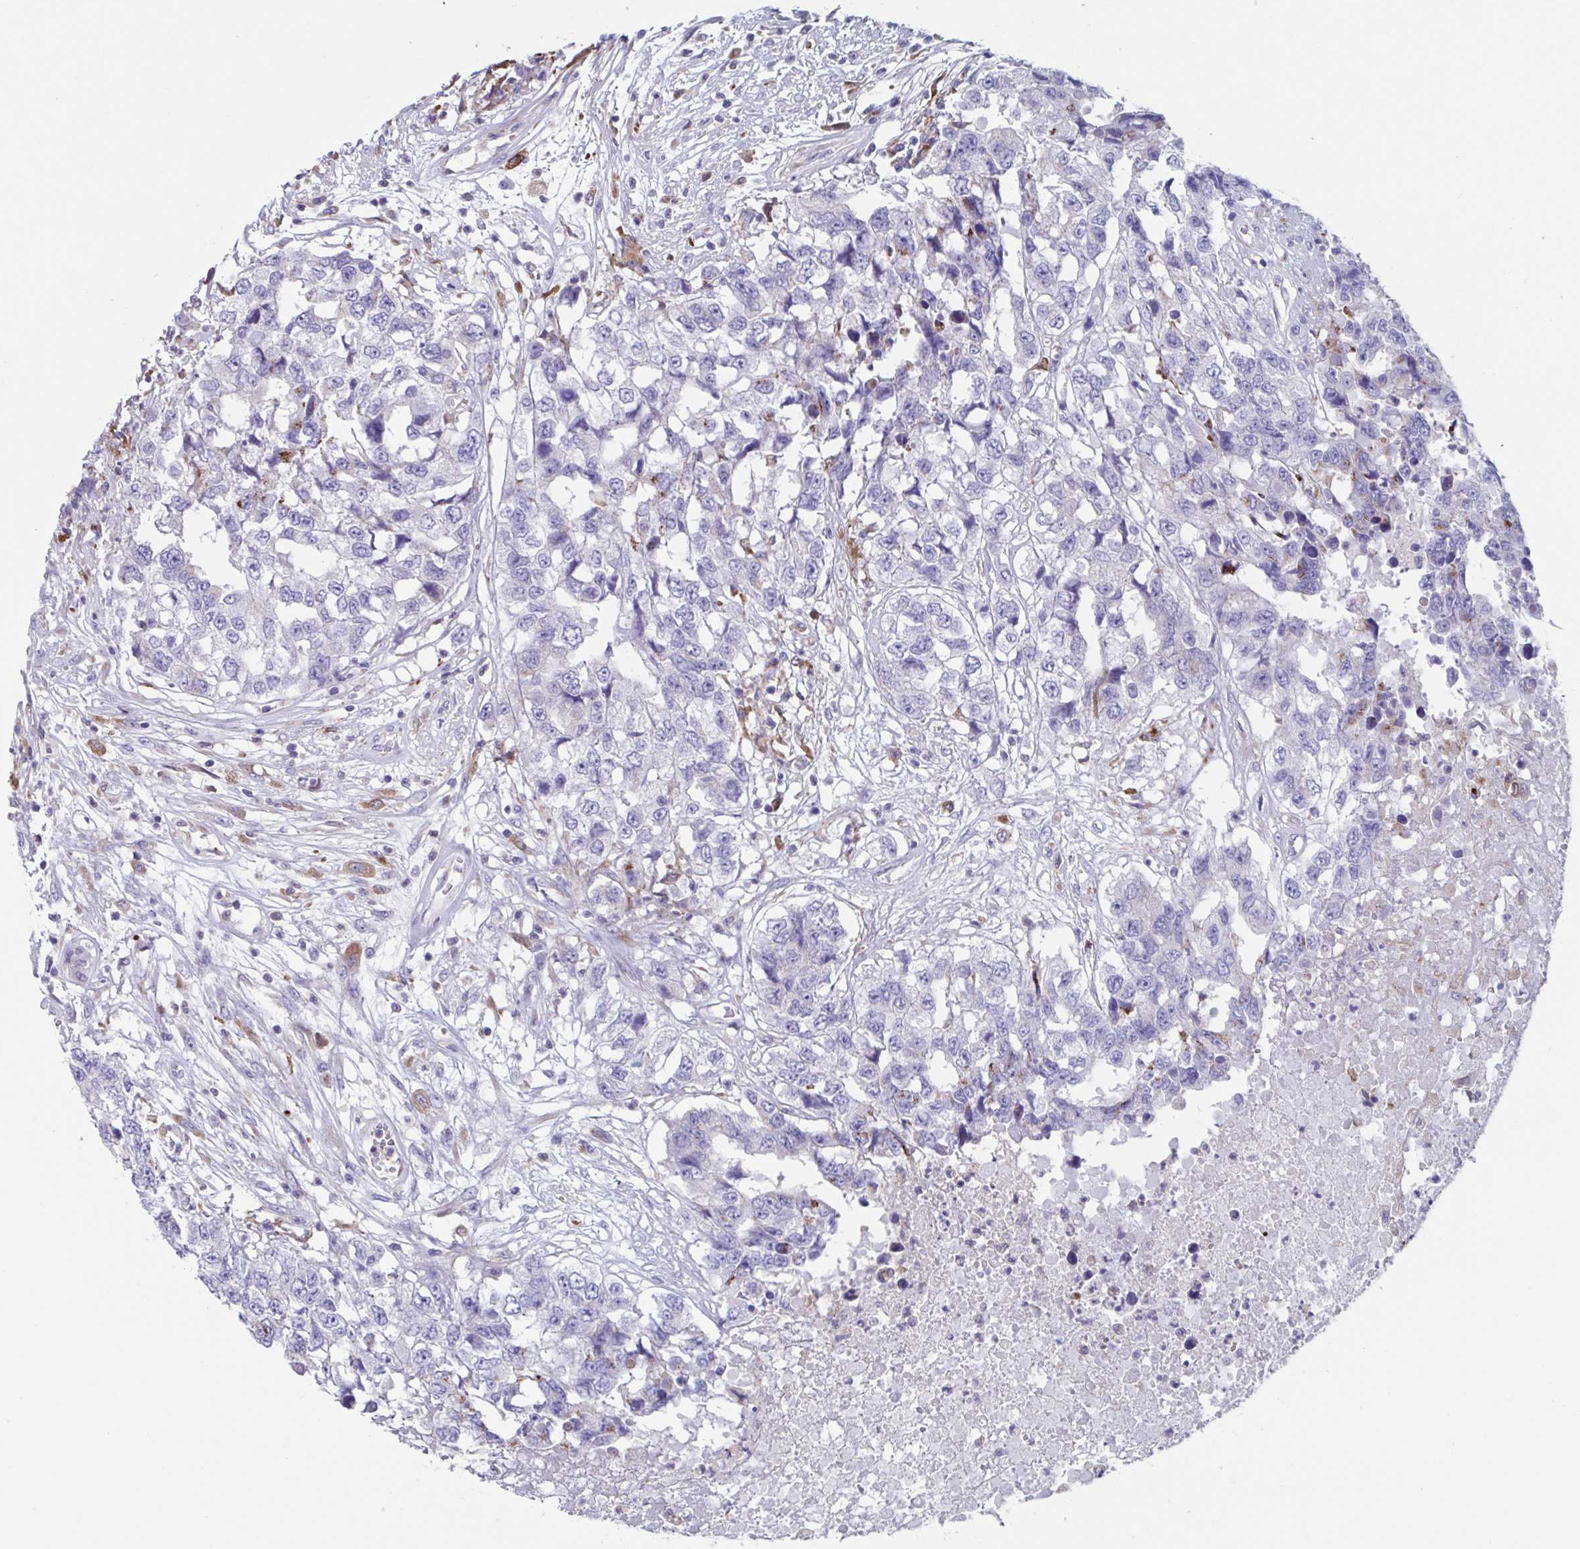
{"staining": {"intensity": "moderate", "quantity": "<25%", "location": "cytoplasmic/membranous"}, "tissue": "testis cancer", "cell_type": "Tumor cells", "image_type": "cancer", "snomed": [{"axis": "morphology", "description": "Carcinoma, Embryonal, NOS"}, {"axis": "topography", "description": "Testis"}], "caption": "Approximately <25% of tumor cells in human embryonal carcinoma (testis) reveal moderate cytoplasmic/membranous protein positivity as visualized by brown immunohistochemical staining.", "gene": "RFK", "patient": {"sex": "male", "age": 83}}